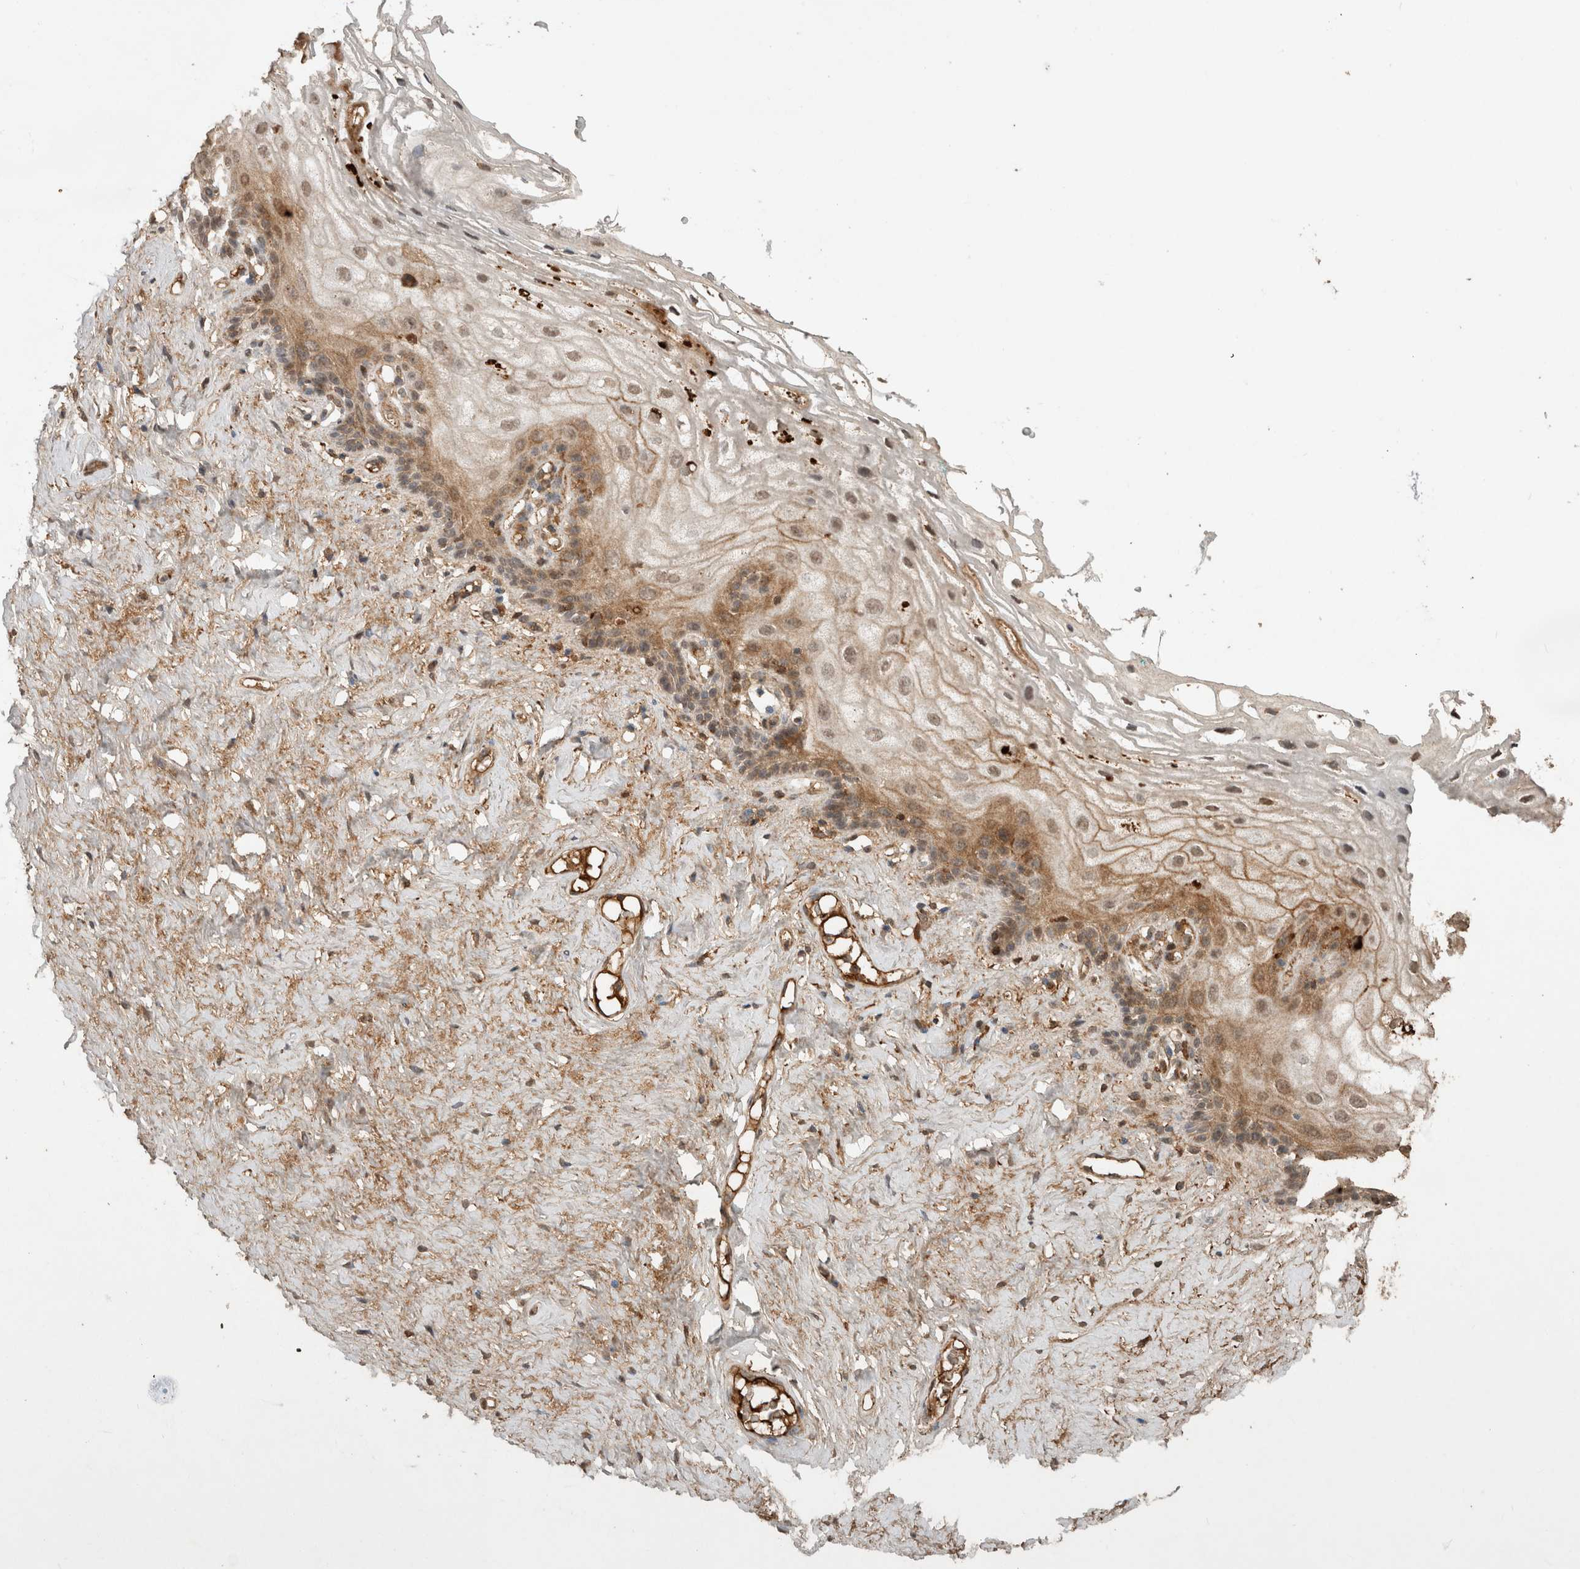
{"staining": {"intensity": "moderate", "quantity": "25%-75%", "location": "cytoplasmic/membranous,nuclear"}, "tissue": "vagina", "cell_type": "Squamous epithelial cells", "image_type": "normal", "snomed": [{"axis": "morphology", "description": "Normal tissue, NOS"}, {"axis": "morphology", "description": "Adenocarcinoma, NOS"}, {"axis": "topography", "description": "Rectum"}, {"axis": "topography", "description": "Vagina"}], "caption": "An immunohistochemistry image of normal tissue is shown. Protein staining in brown highlights moderate cytoplasmic/membranous,nuclear positivity in vagina within squamous epithelial cells.", "gene": "FAM3A", "patient": {"sex": "female", "age": 71}}